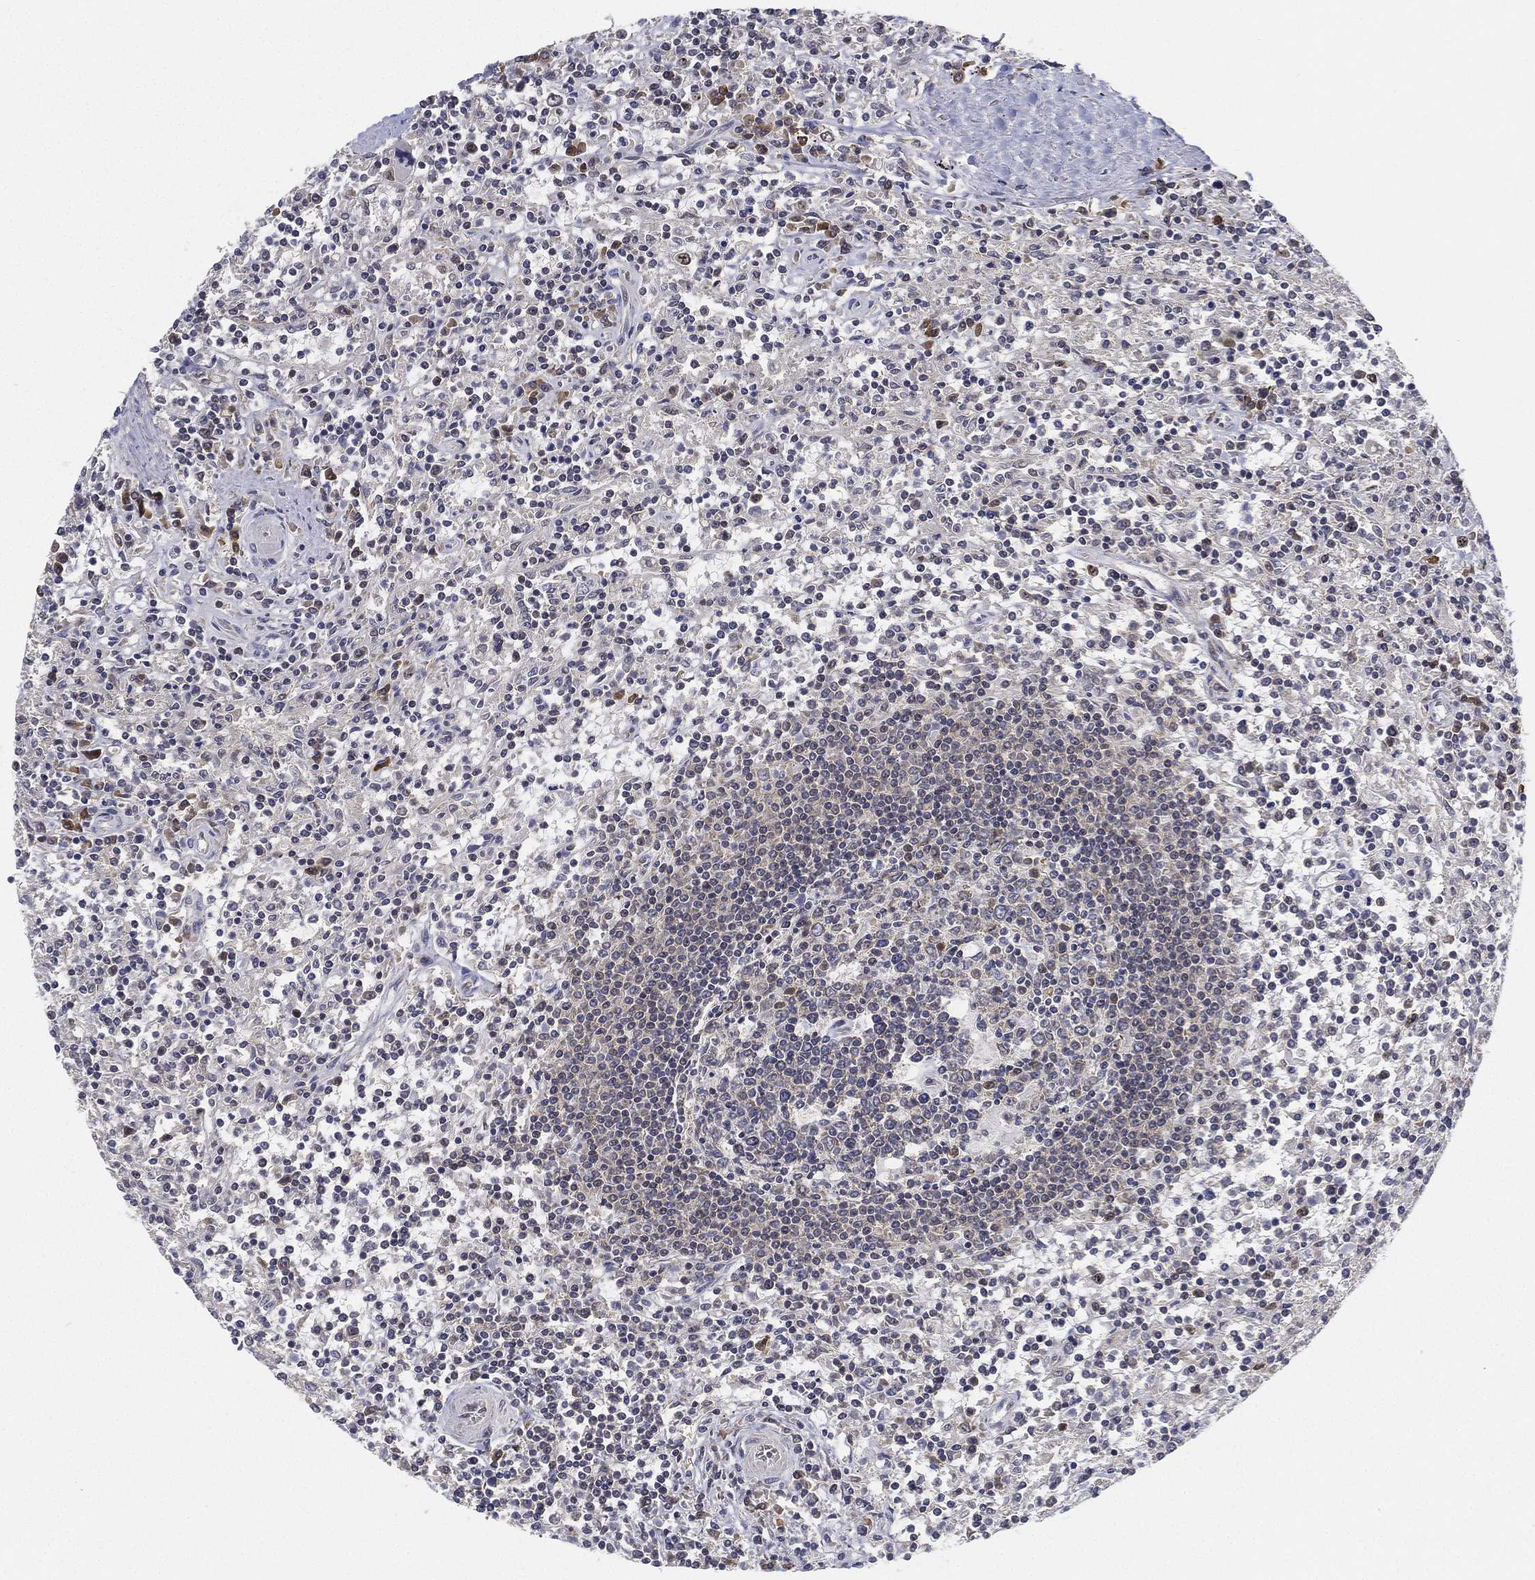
{"staining": {"intensity": "weak", "quantity": "<25%", "location": "nuclear"}, "tissue": "lymphoma", "cell_type": "Tumor cells", "image_type": "cancer", "snomed": [{"axis": "morphology", "description": "Malignant lymphoma, non-Hodgkin's type, Low grade"}, {"axis": "topography", "description": "Spleen"}], "caption": "This is a micrograph of immunohistochemistry staining of lymphoma, which shows no positivity in tumor cells.", "gene": "PPP1R16B", "patient": {"sex": "male", "age": 62}}